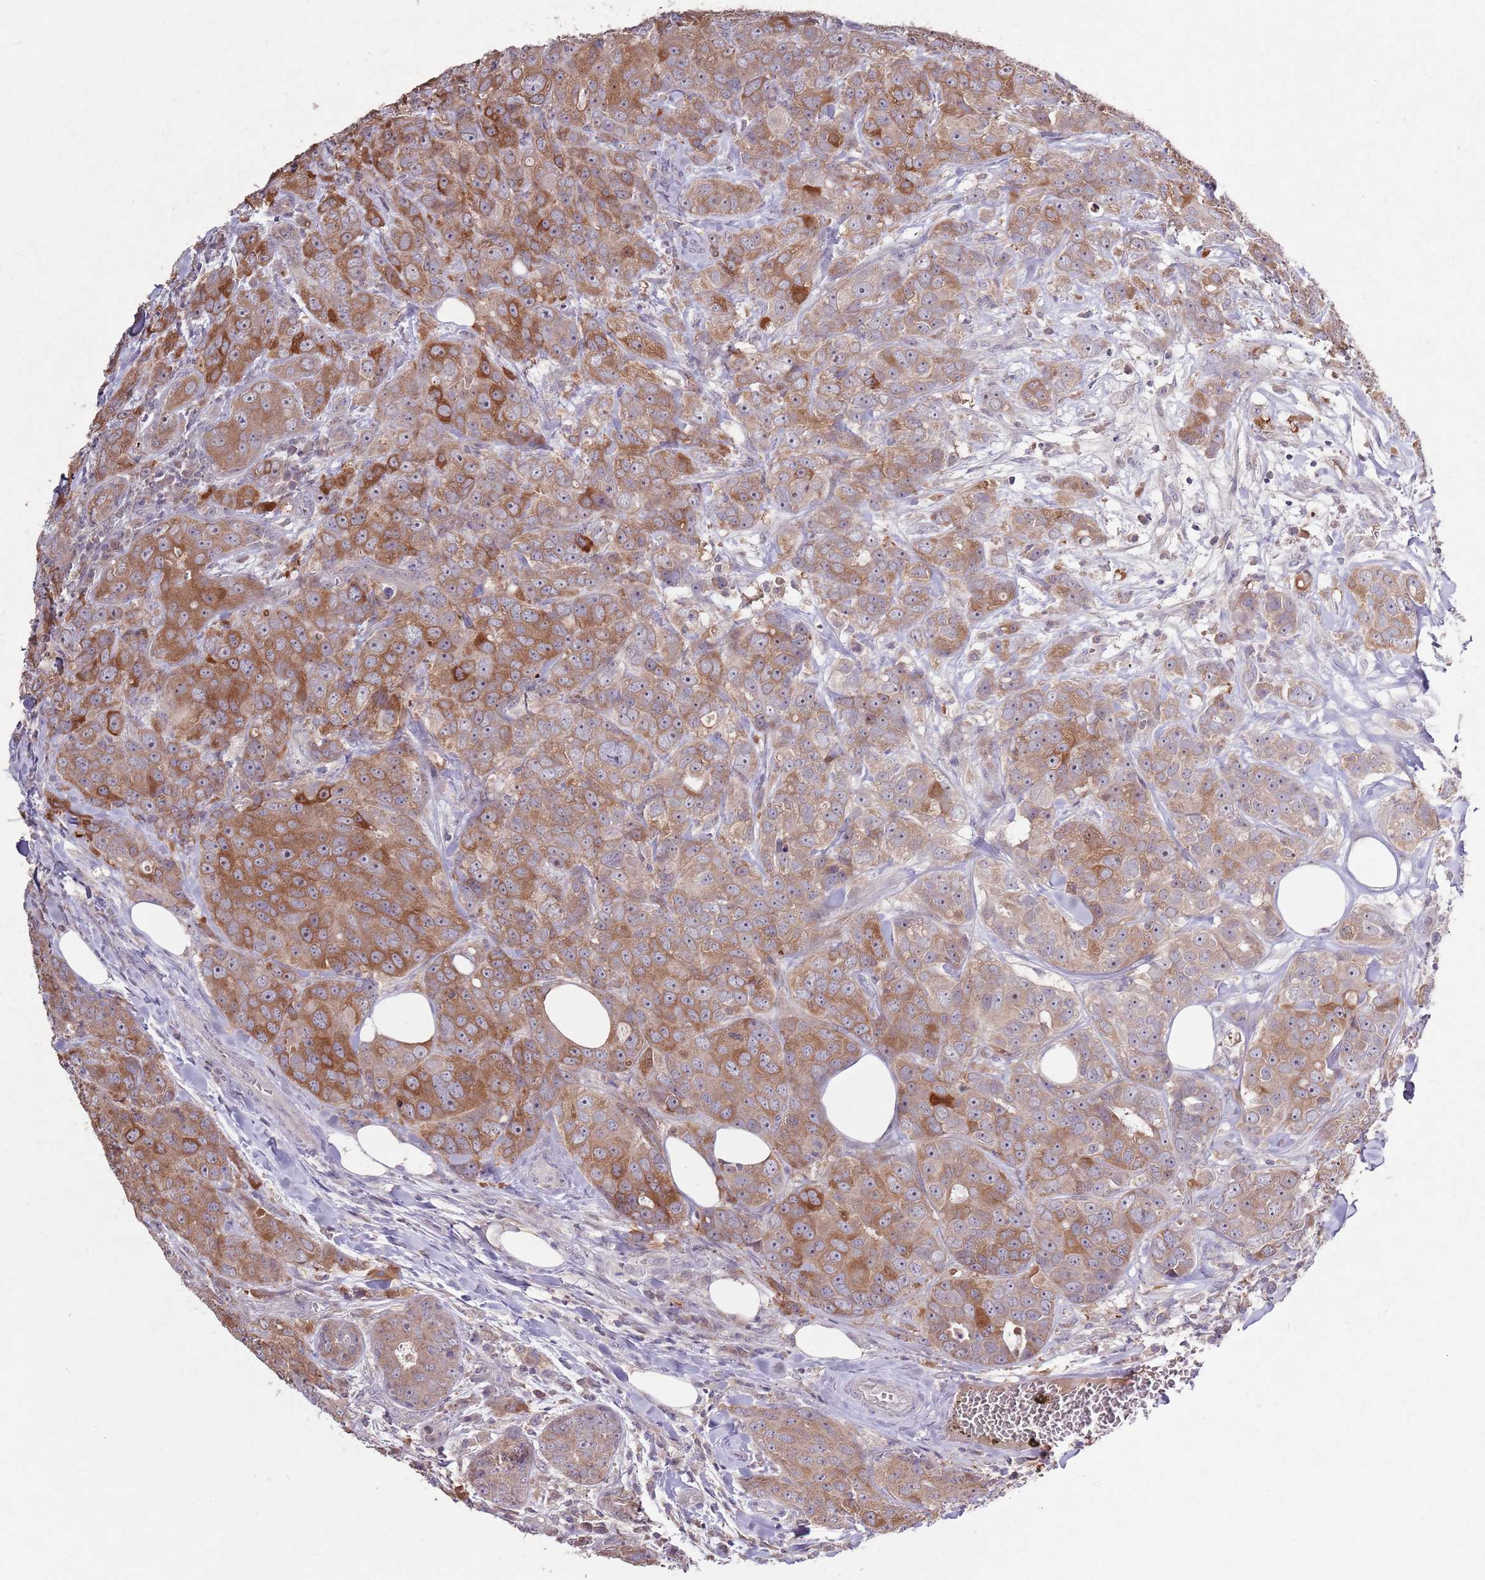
{"staining": {"intensity": "moderate", "quantity": ">75%", "location": "cytoplasmic/membranous,nuclear"}, "tissue": "breast cancer", "cell_type": "Tumor cells", "image_type": "cancer", "snomed": [{"axis": "morphology", "description": "Duct carcinoma"}, {"axis": "topography", "description": "Breast"}], "caption": "Protein expression analysis of human breast cancer reveals moderate cytoplasmic/membranous and nuclear positivity in approximately >75% of tumor cells.", "gene": "NRDE2", "patient": {"sex": "female", "age": 43}}